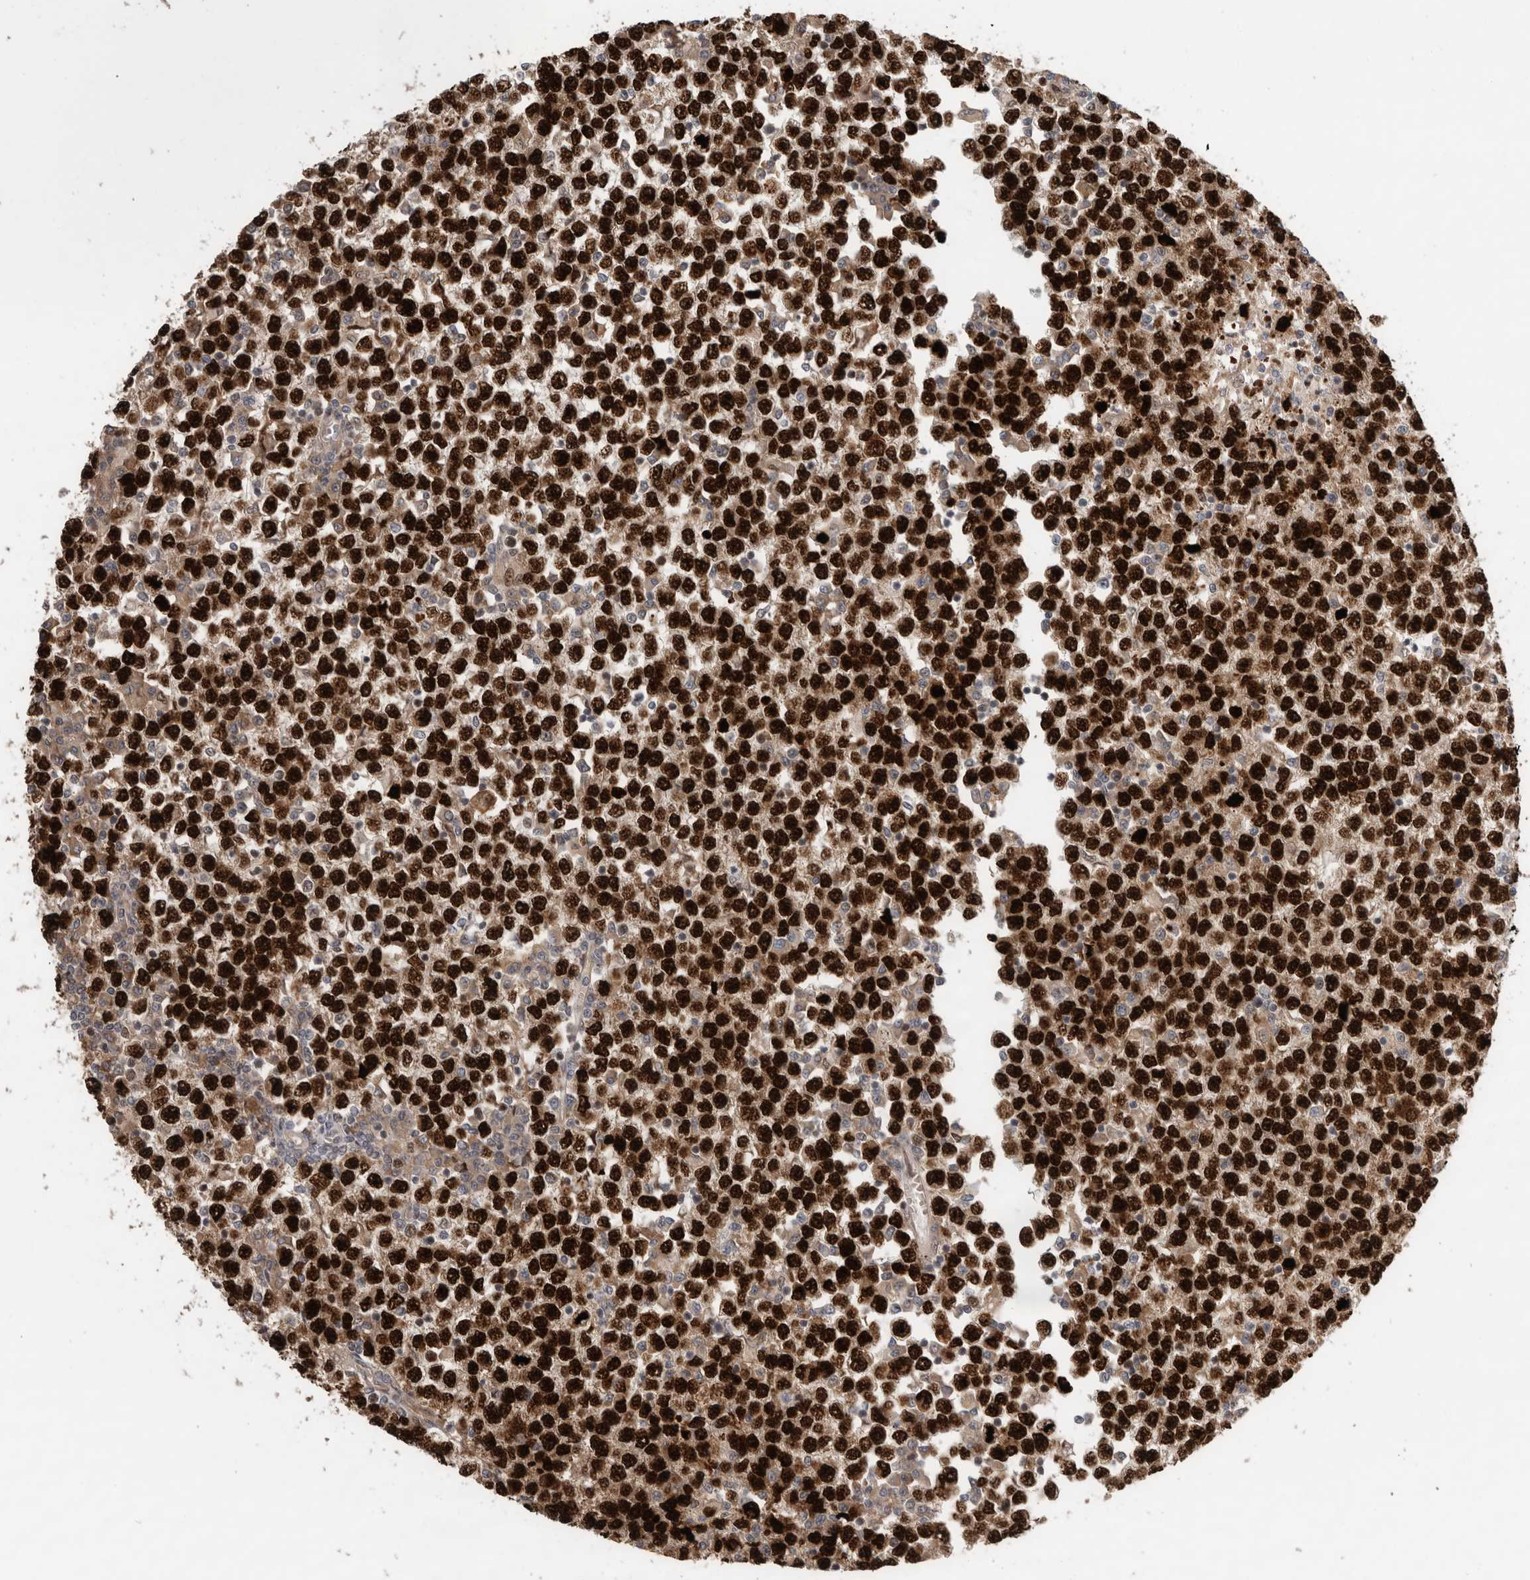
{"staining": {"intensity": "strong", "quantity": ">75%", "location": "nuclear"}, "tissue": "testis cancer", "cell_type": "Tumor cells", "image_type": "cancer", "snomed": [{"axis": "morphology", "description": "Seminoma, NOS"}, {"axis": "topography", "description": "Testis"}], "caption": "The image reveals a brown stain indicating the presence of a protein in the nuclear of tumor cells in seminoma (testis).", "gene": "INSRR", "patient": {"sex": "male", "age": 65}}